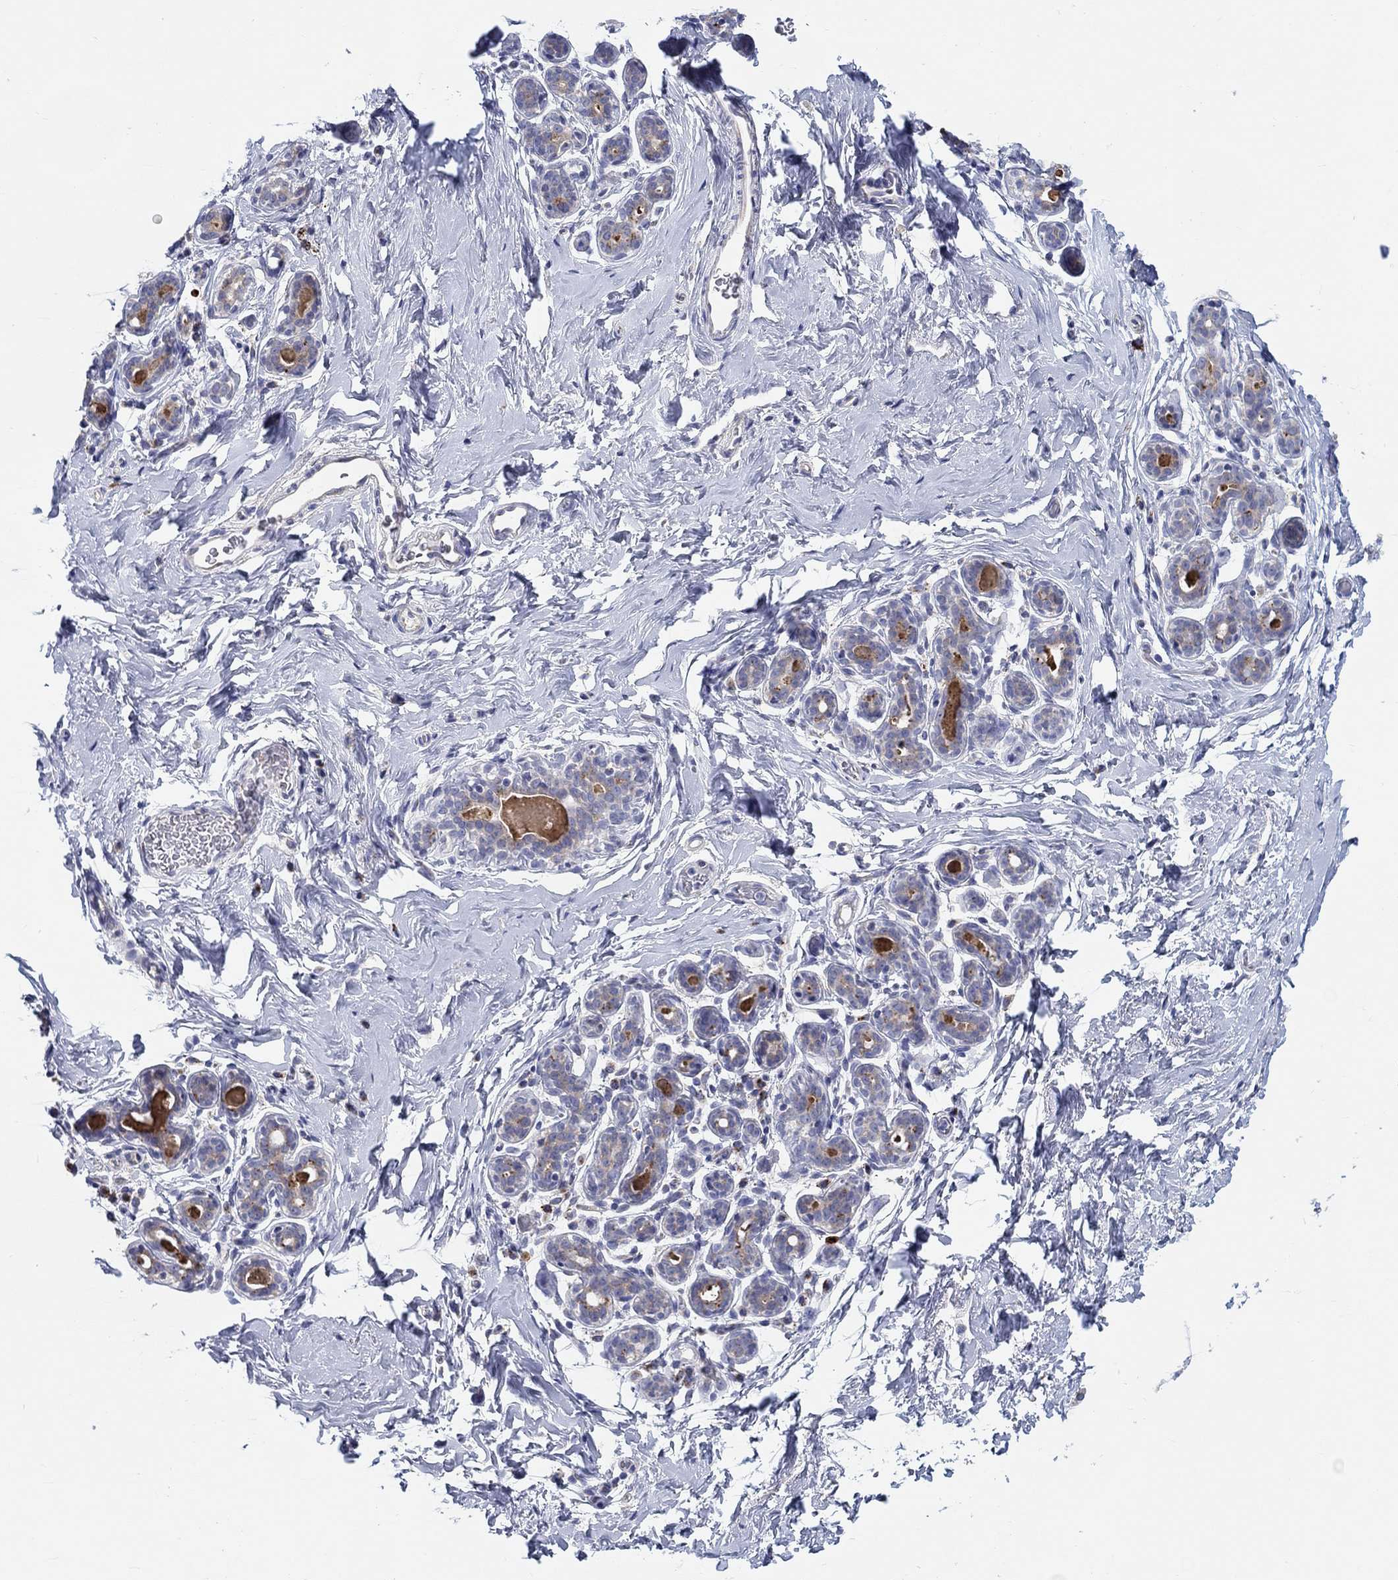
{"staining": {"intensity": "negative", "quantity": "none", "location": "none"}, "tissue": "breast", "cell_type": "Adipocytes", "image_type": "normal", "snomed": [{"axis": "morphology", "description": "Normal tissue, NOS"}, {"axis": "topography", "description": "Skin"}, {"axis": "topography", "description": "Breast"}], "caption": "DAB (3,3'-diaminobenzidine) immunohistochemical staining of normal human breast demonstrates no significant positivity in adipocytes.", "gene": "BCO2", "patient": {"sex": "female", "age": 43}}